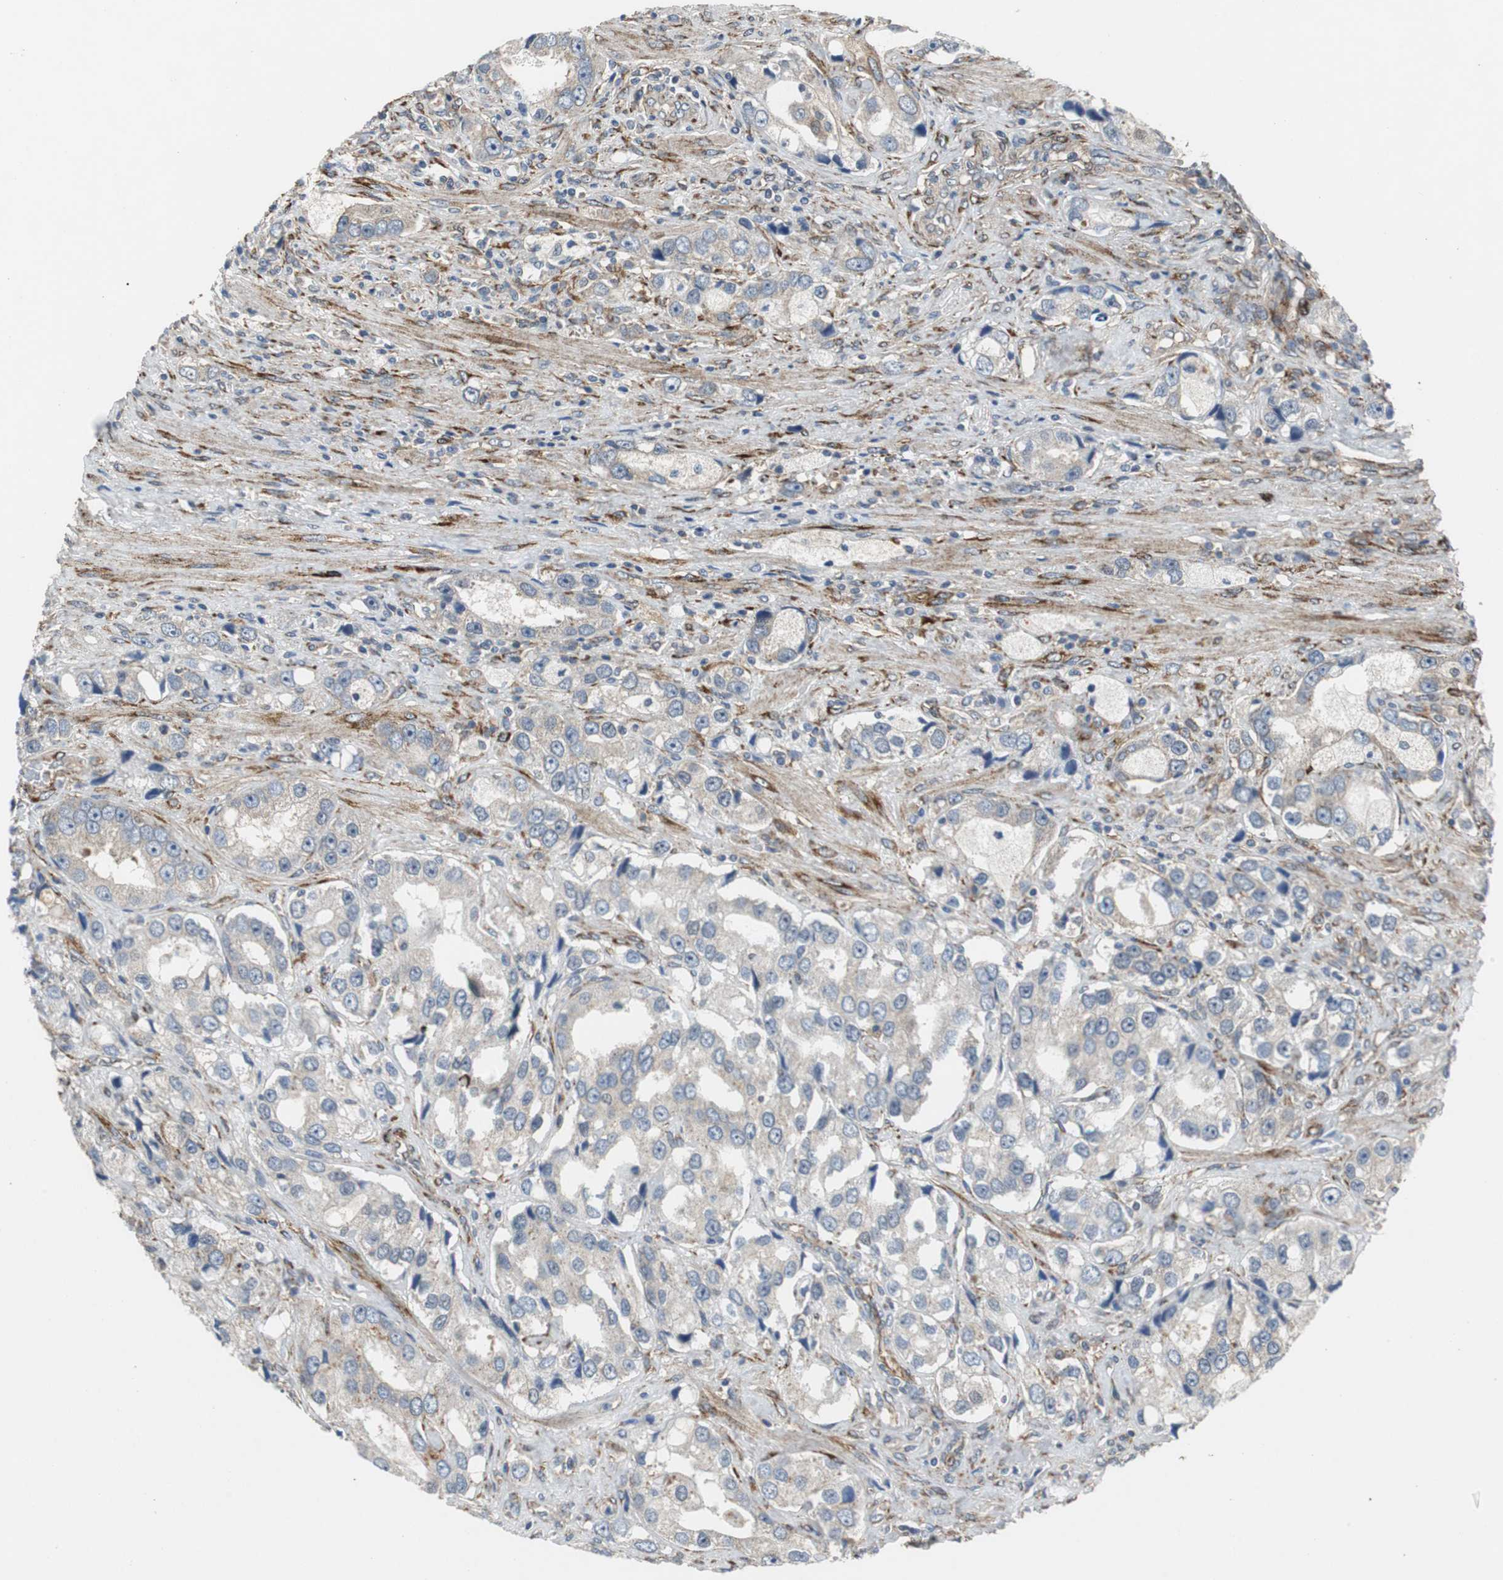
{"staining": {"intensity": "weak", "quantity": "25%-75%", "location": "cytoplasmic/membranous"}, "tissue": "prostate cancer", "cell_type": "Tumor cells", "image_type": "cancer", "snomed": [{"axis": "morphology", "description": "Adenocarcinoma, High grade"}, {"axis": "topography", "description": "Prostate"}], "caption": "High-grade adenocarcinoma (prostate) stained with a protein marker reveals weak staining in tumor cells.", "gene": "ISCU", "patient": {"sex": "male", "age": 63}}